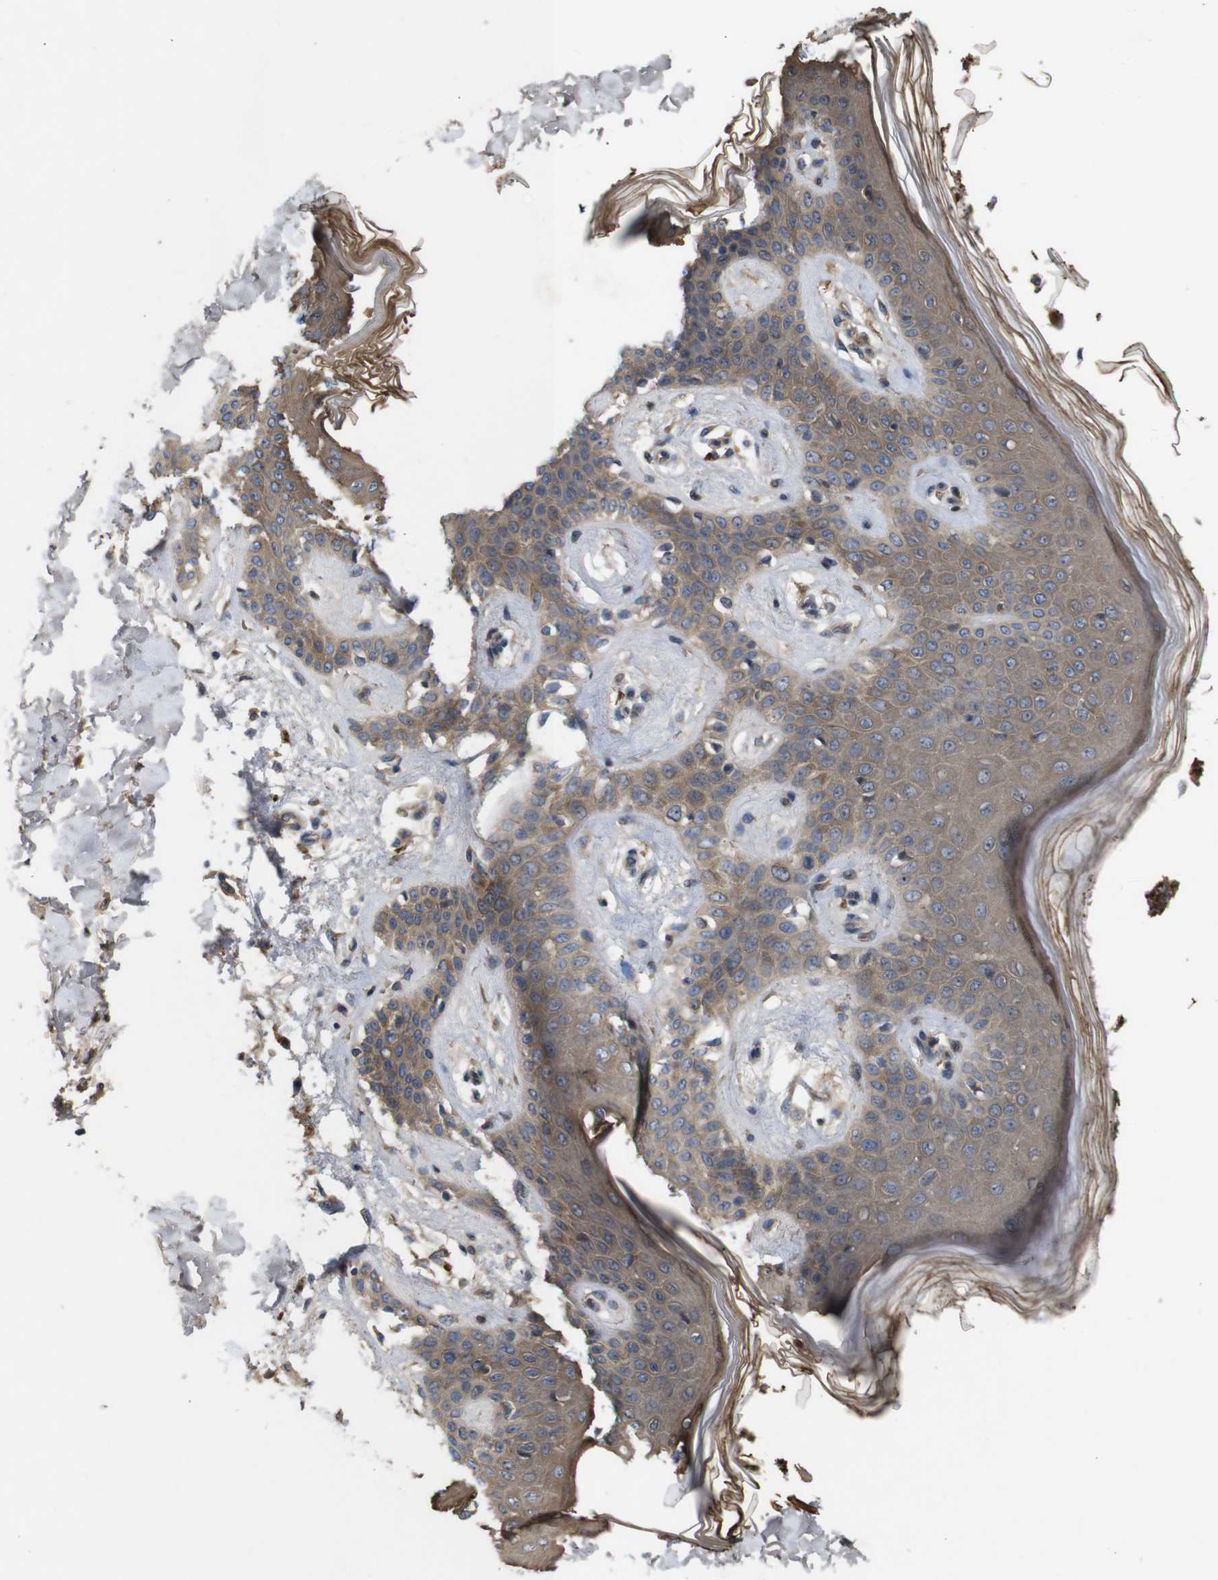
{"staining": {"intensity": "moderate", "quantity": ">75%", "location": "cytoplasmic/membranous"}, "tissue": "skin", "cell_type": "Fibroblasts", "image_type": "normal", "snomed": [{"axis": "morphology", "description": "Normal tissue, NOS"}, {"axis": "topography", "description": "Skin"}], "caption": "Protein analysis of benign skin displays moderate cytoplasmic/membranous expression in approximately >75% of fibroblasts. (brown staining indicates protein expression, while blue staining denotes nuclei).", "gene": "PTPN1", "patient": {"sex": "male", "age": 53}}